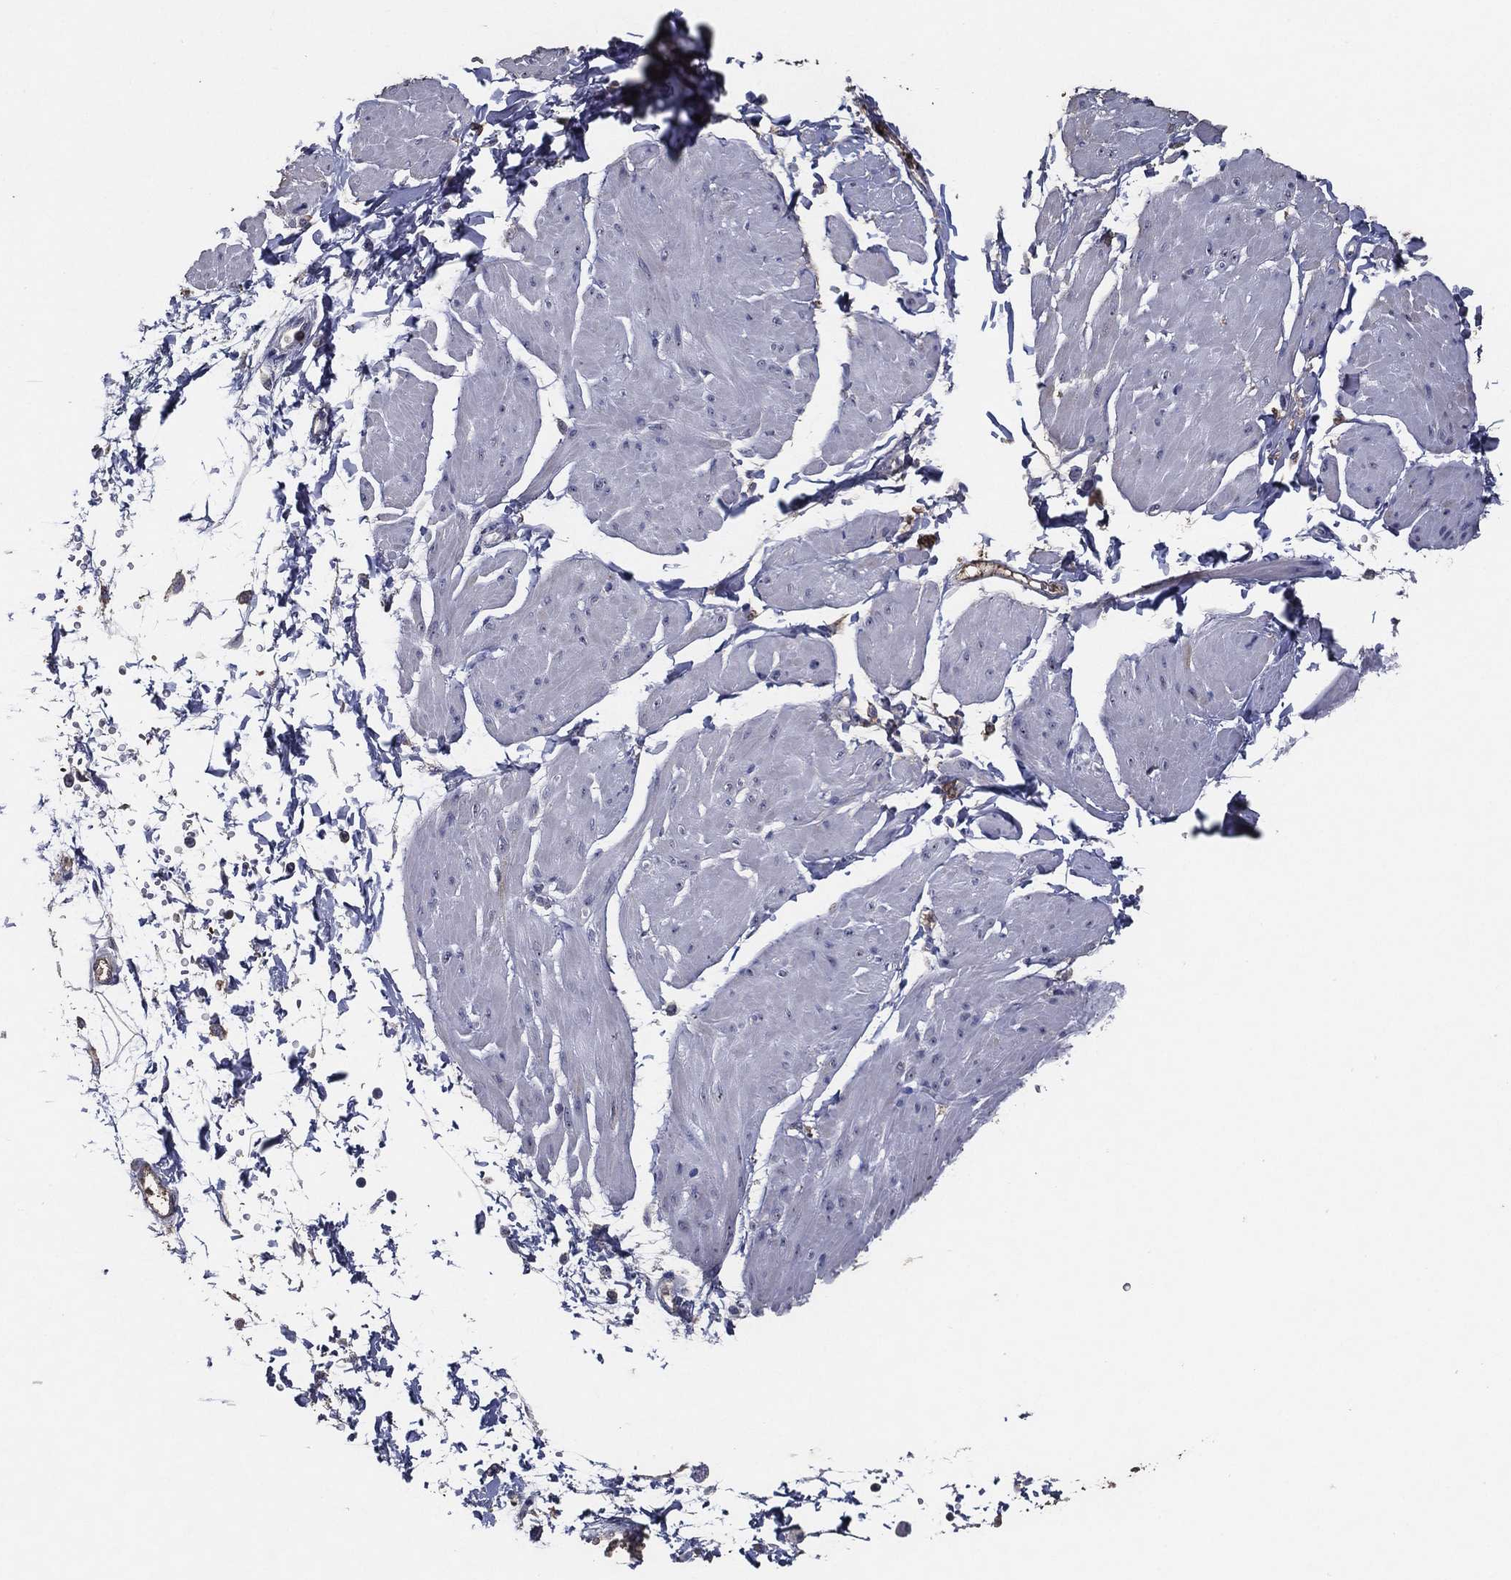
{"staining": {"intensity": "negative", "quantity": "none", "location": "none"}, "tissue": "smooth muscle", "cell_type": "Smooth muscle cells", "image_type": "normal", "snomed": [{"axis": "morphology", "description": "Normal tissue, NOS"}, {"axis": "topography", "description": "Adipose tissue"}, {"axis": "topography", "description": "Smooth muscle"}, {"axis": "topography", "description": "Peripheral nerve tissue"}], "caption": "Immunohistochemistry of benign human smooth muscle demonstrates no staining in smooth muscle cells. (DAB (3,3'-diaminobenzidine) IHC, high magnification).", "gene": "EFNA1", "patient": {"sex": "male", "age": 83}}